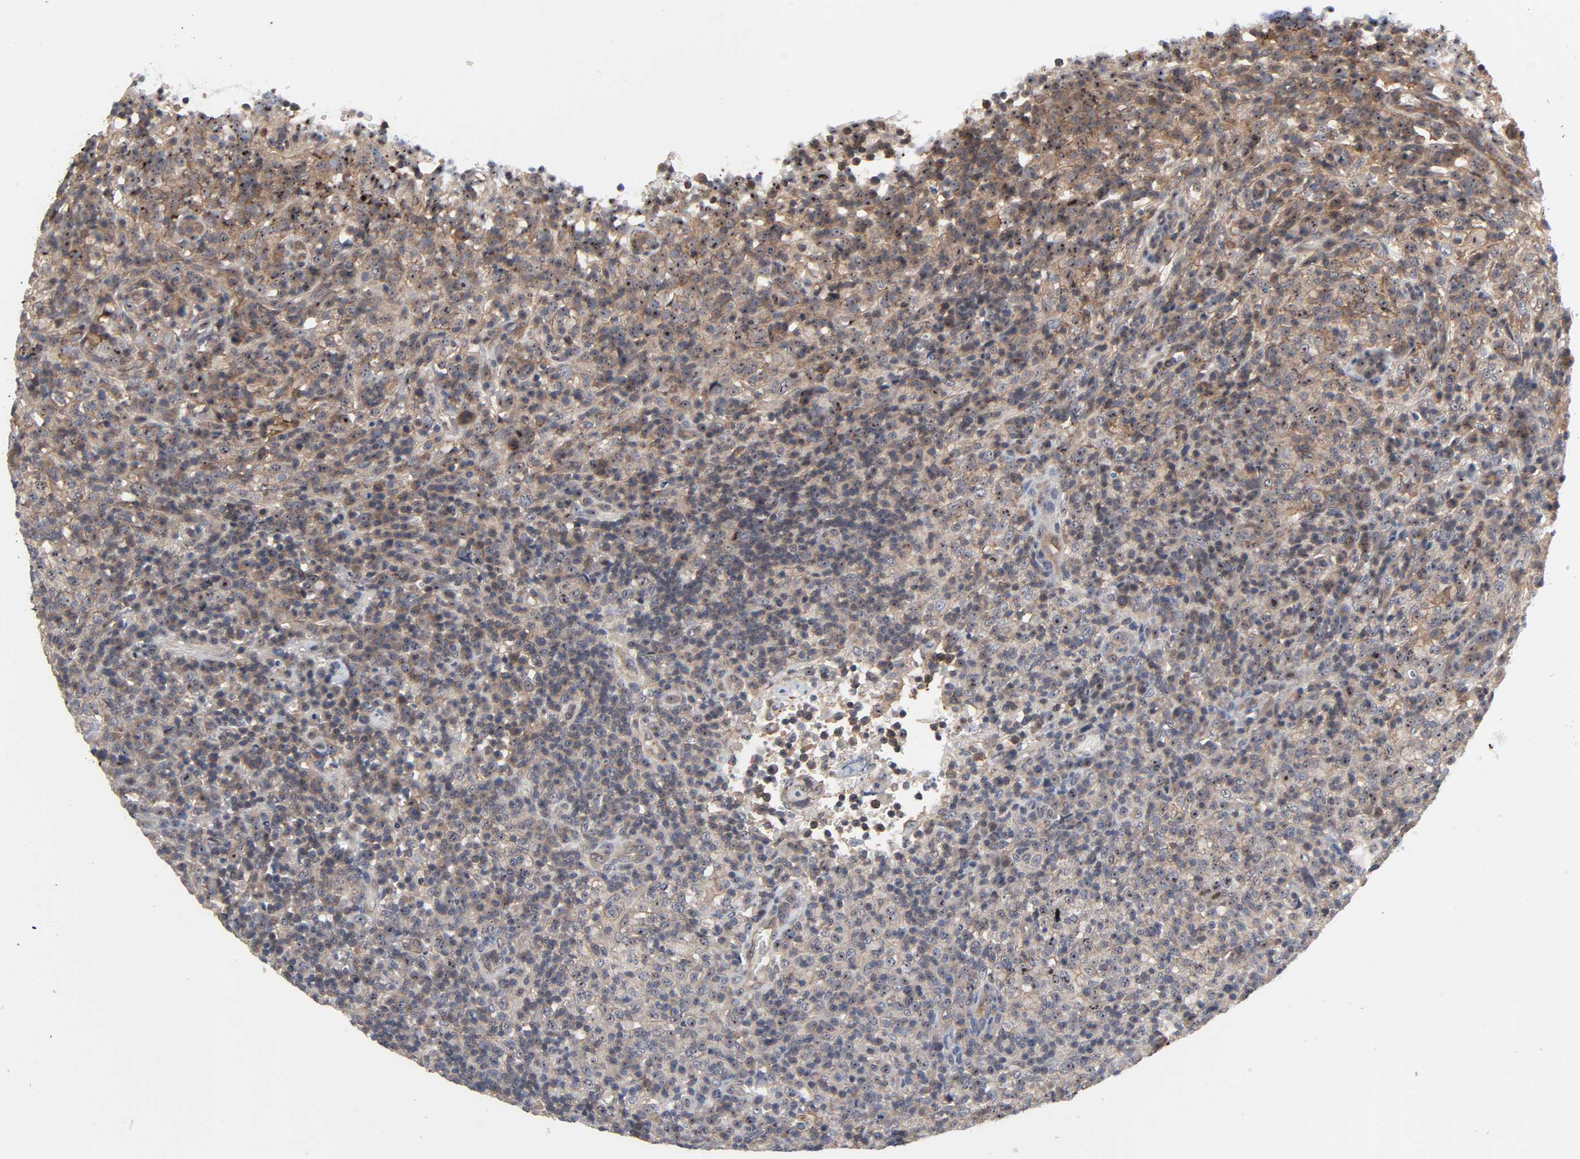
{"staining": {"intensity": "weak", "quantity": ">75%", "location": "cytoplasmic/membranous,nuclear"}, "tissue": "lymphoma", "cell_type": "Tumor cells", "image_type": "cancer", "snomed": [{"axis": "morphology", "description": "Malignant lymphoma, non-Hodgkin's type, High grade"}, {"axis": "topography", "description": "Lymph node"}], "caption": "This histopathology image displays malignant lymphoma, non-Hodgkin's type (high-grade) stained with immunohistochemistry (IHC) to label a protein in brown. The cytoplasmic/membranous and nuclear of tumor cells show weak positivity for the protein. Nuclei are counter-stained blue.", "gene": "DDX10", "patient": {"sex": "female", "age": 76}}